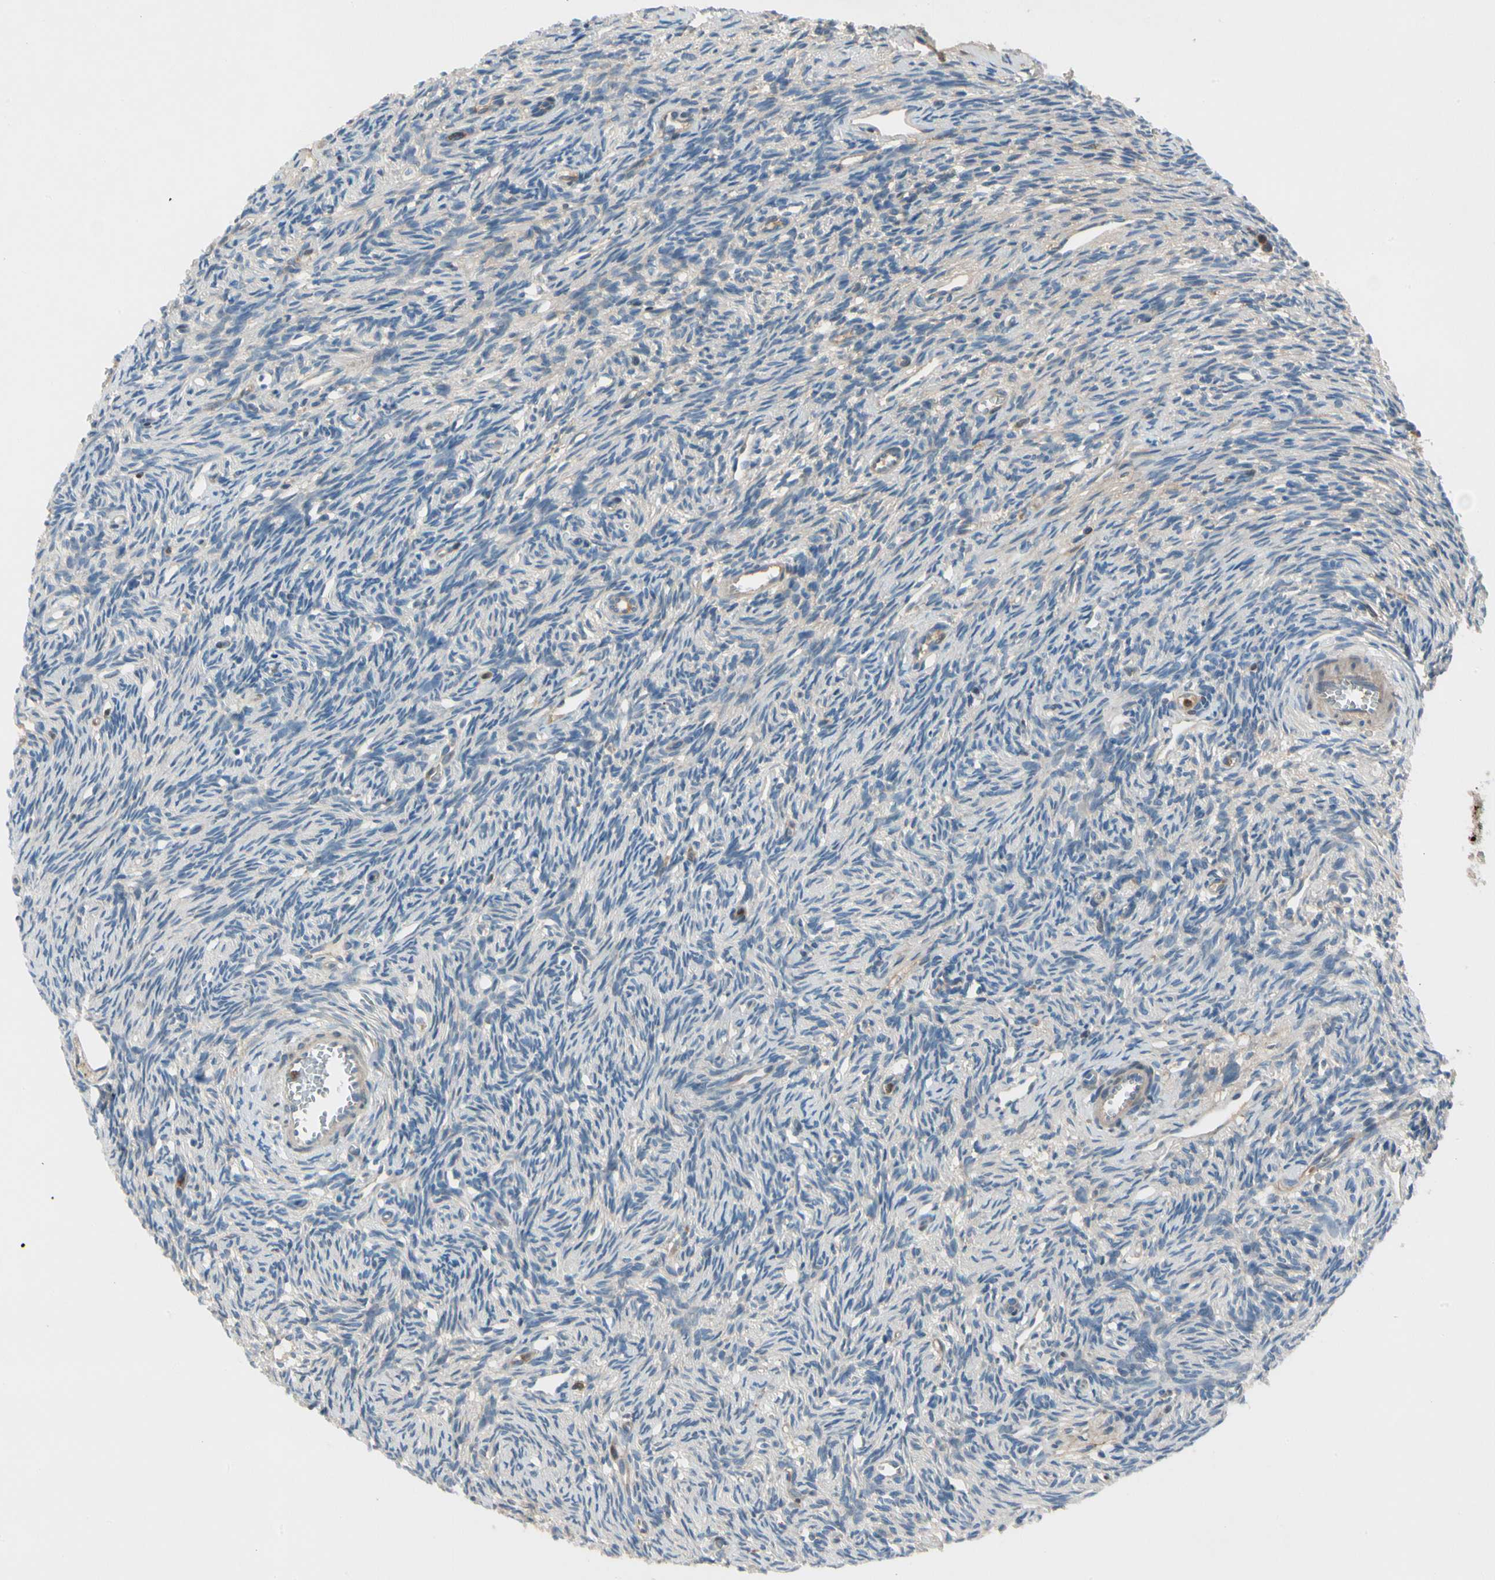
{"staining": {"intensity": "negative", "quantity": "none", "location": "none"}, "tissue": "ovary", "cell_type": "Ovarian stroma cells", "image_type": "normal", "snomed": [{"axis": "morphology", "description": "Normal tissue, NOS"}, {"axis": "topography", "description": "Ovary"}], "caption": "DAB (3,3'-diaminobenzidine) immunohistochemical staining of unremarkable ovary shows no significant expression in ovarian stroma cells.", "gene": "HJURP", "patient": {"sex": "female", "age": 33}}